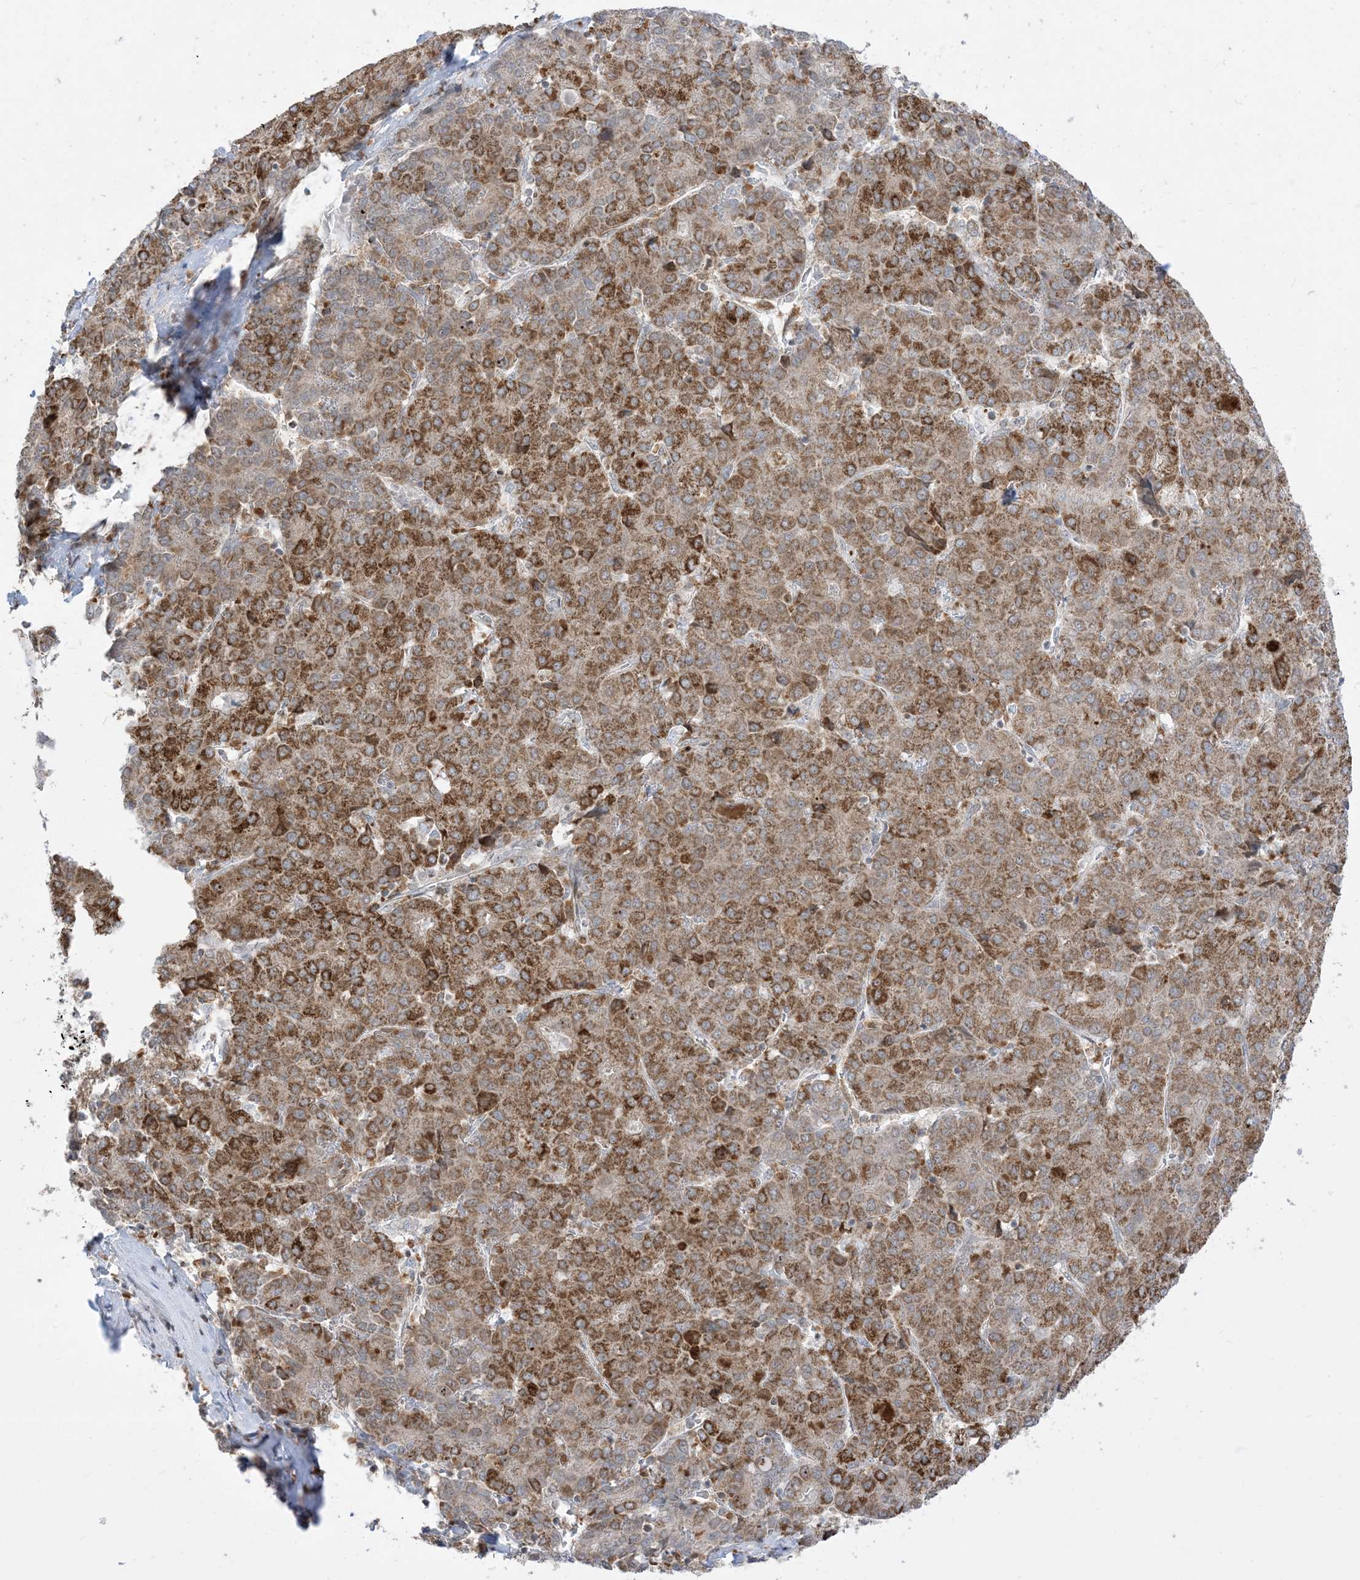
{"staining": {"intensity": "moderate", "quantity": ">75%", "location": "cytoplasmic/membranous"}, "tissue": "liver cancer", "cell_type": "Tumor cells", "image_type": "cancer", "snomed": [{"axis": "morphology", "description": "Carcinoma, Hepatocellular, NOS"}, {"axis": "topography", "description": "Liver"}], "caption": "IHC image of human liver cancer stained for a protein (brown), which exhibits medium levels of moderate cytoplasmic/membranous positivity in approximately >75% of tumor cells.", "gene": "KANSL3", "patient": {"sex": "male", "age": 65}}